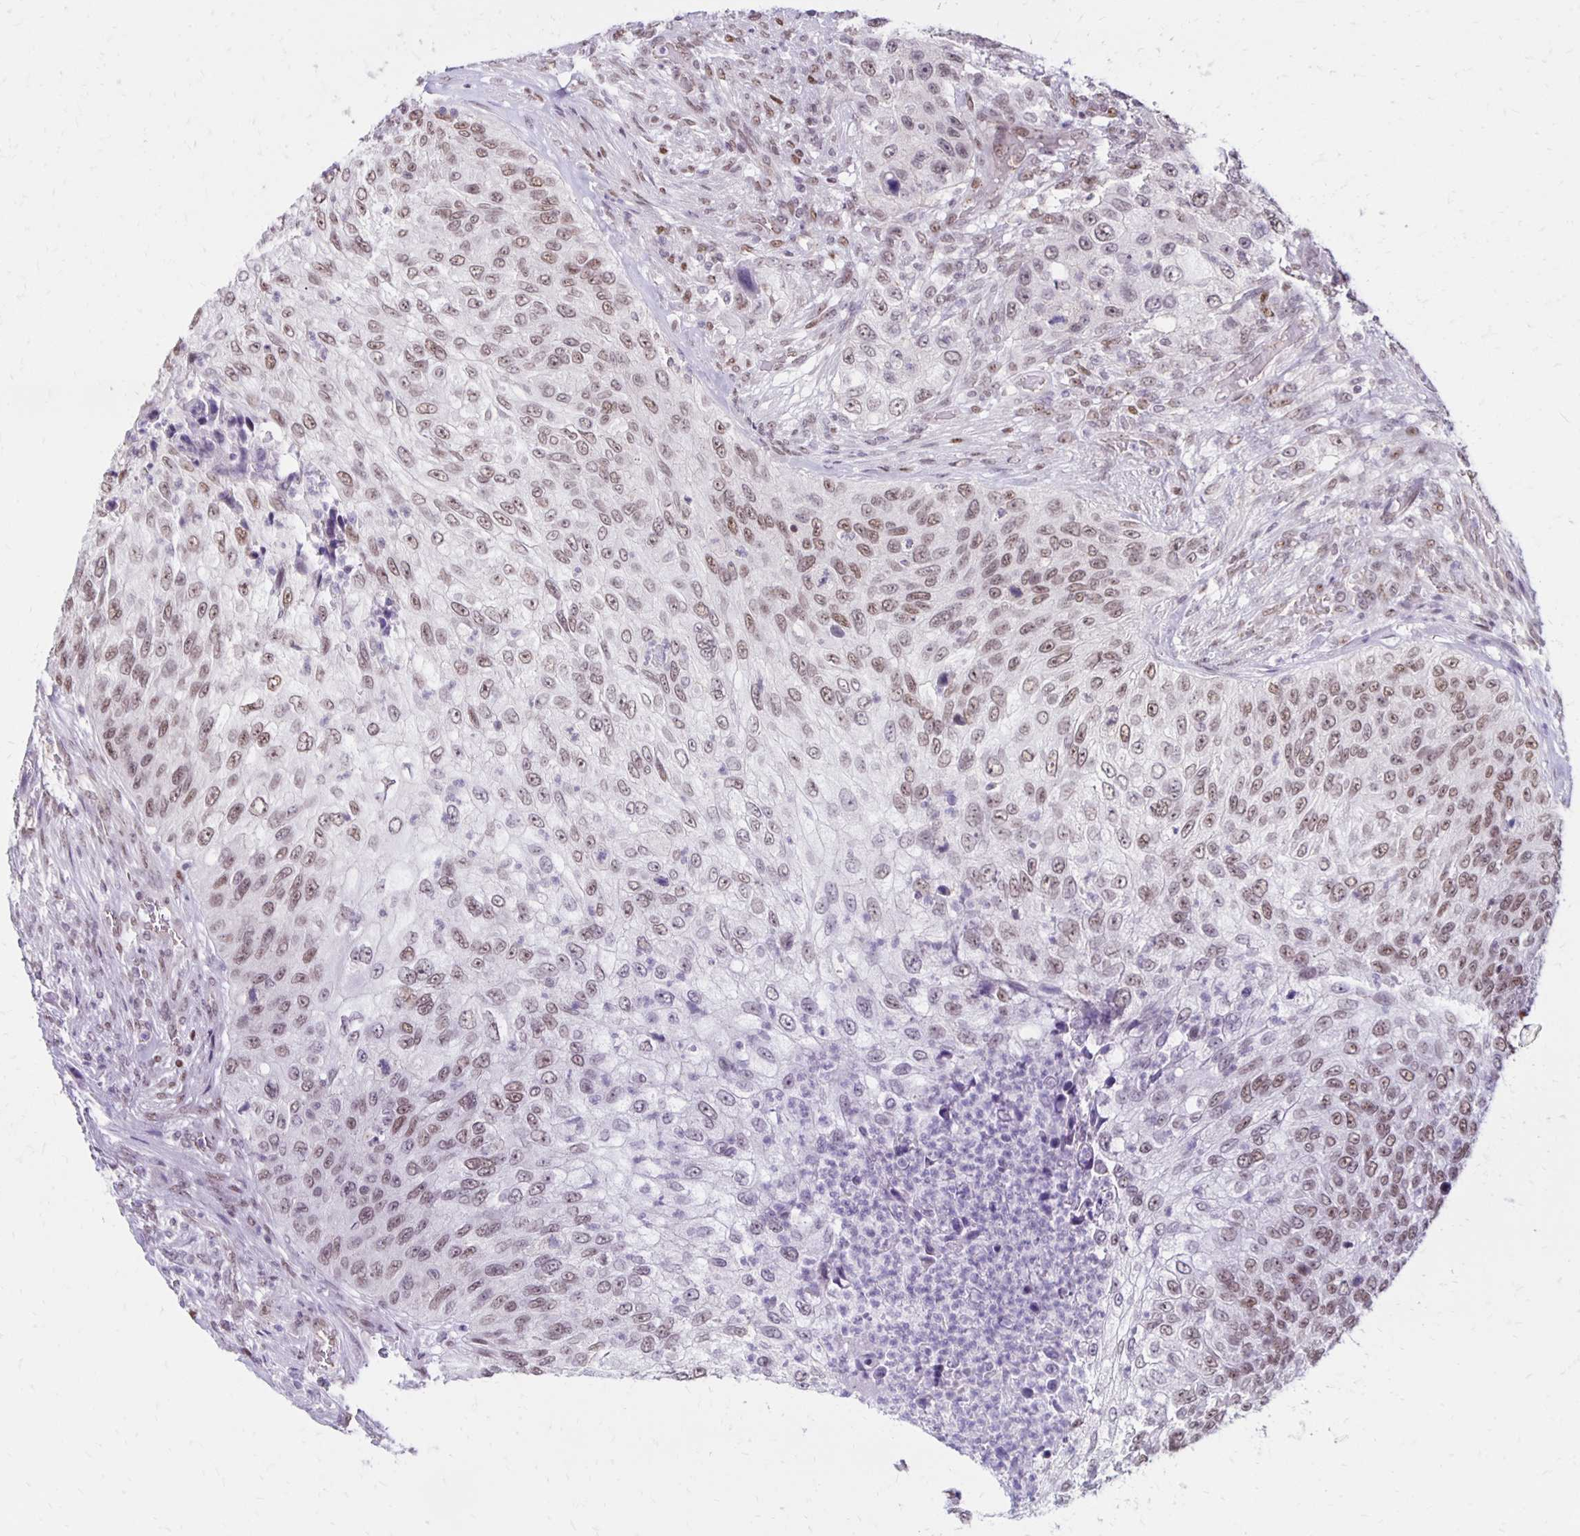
{"staining": {"intensity": "weak", "quantity": ">75%", "location": "nuclear"}, "tissue": "urothelial cancer", "cell_type": "Tumor cells", "image_type": "cancer", "snomed": [{"axis": "morphology", "description": "Urothelial carcinoma, High grade"}, {"axis": "topography", "description": "Urinary bladder"}], "caption": "Weak nuclear positivity for a protein is present in about >75% of tumor cells of urothelial cancer using immunohistochemistry.", "gene": "DDB2", "patient": {"sex": "female", "age": 60}}